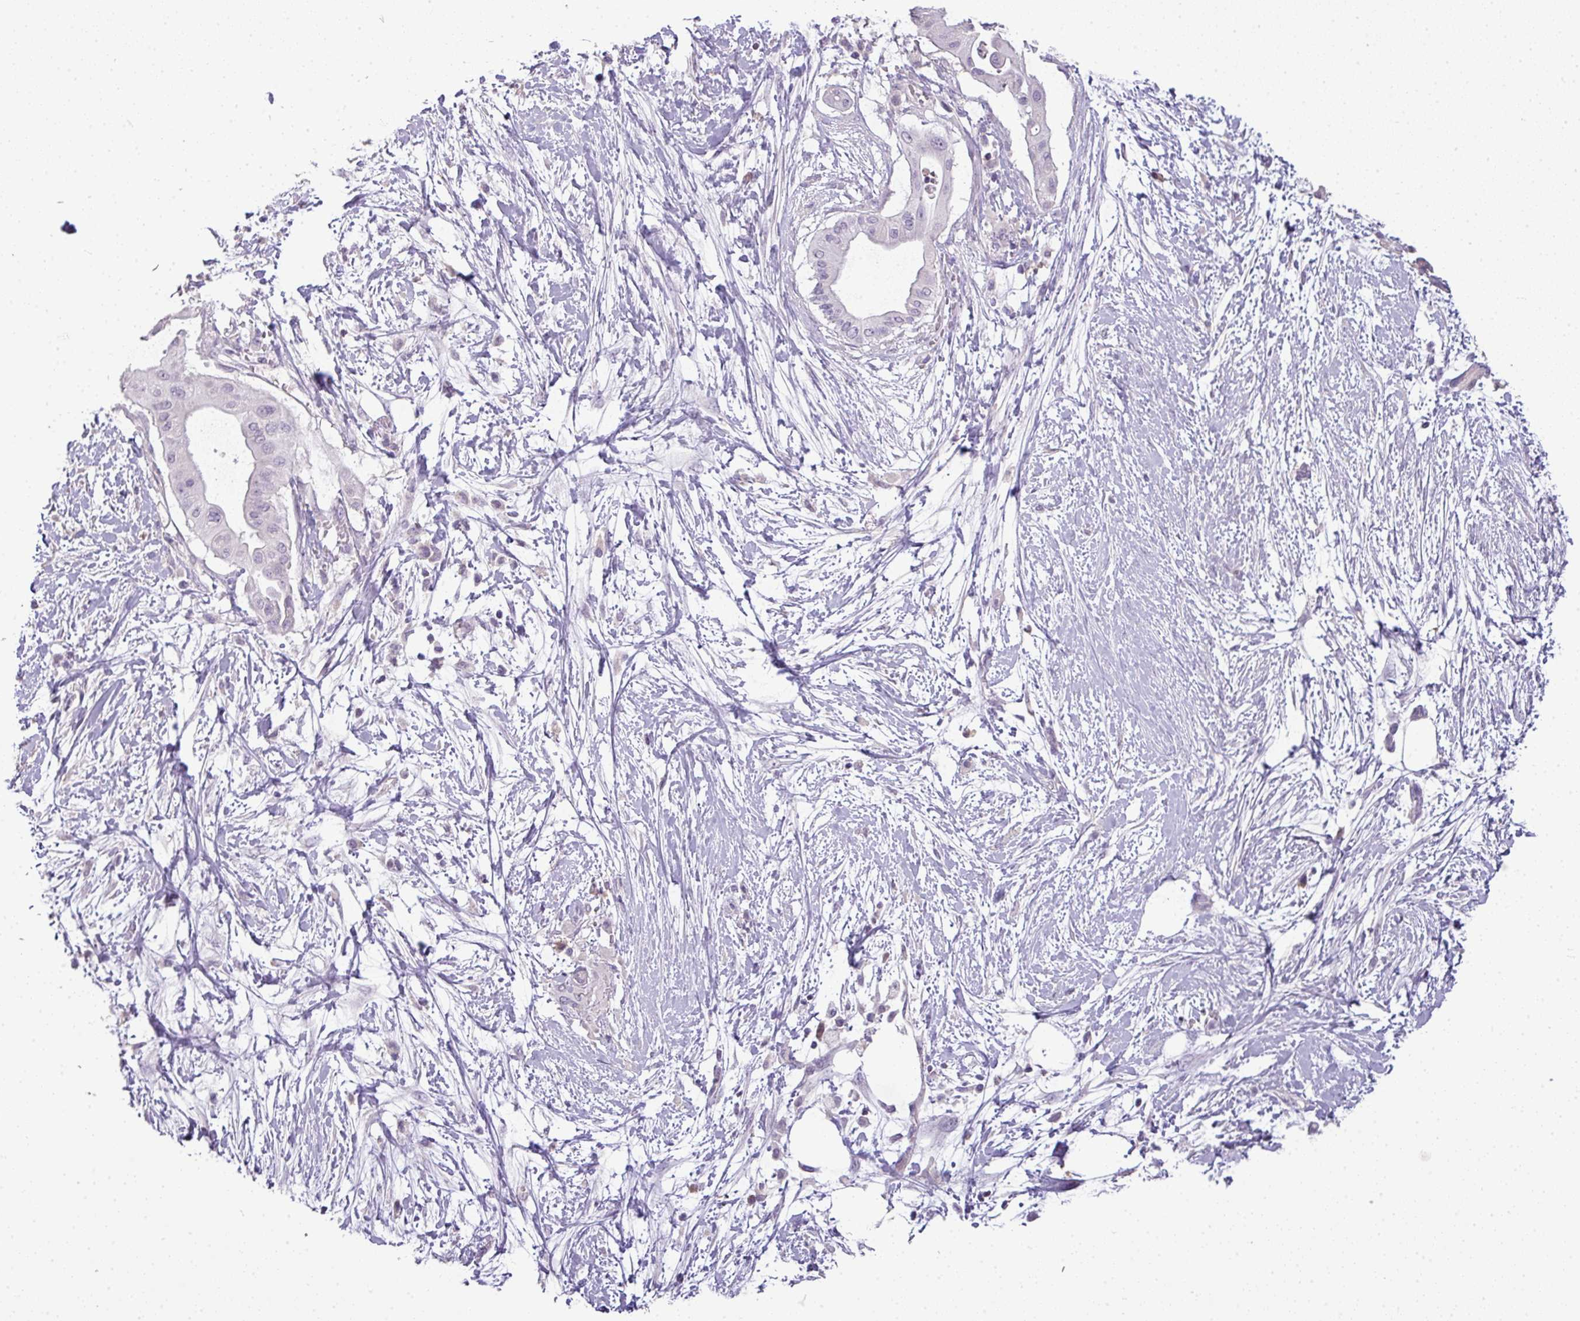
{"staining": {"intensity": "negative", "quantity": "none", "location": "none"}, "tissue": "pancreatic cancer", "cell_type": "Tumor cells", "image_type": "cancer", "snomed": [{"axis": "morphology", "description": "Adenocarcinoma, NOS"}, {"axis": "topography", "description": "Pancreas"}], "caption": "Immunohistochemistry histopathology image of pancreatic adenocarcinoma stained for a protein (brown), which reveals no expression in tumor cells.", "gene": "LY9", "patient": {"sex": "male", "age": 68}}